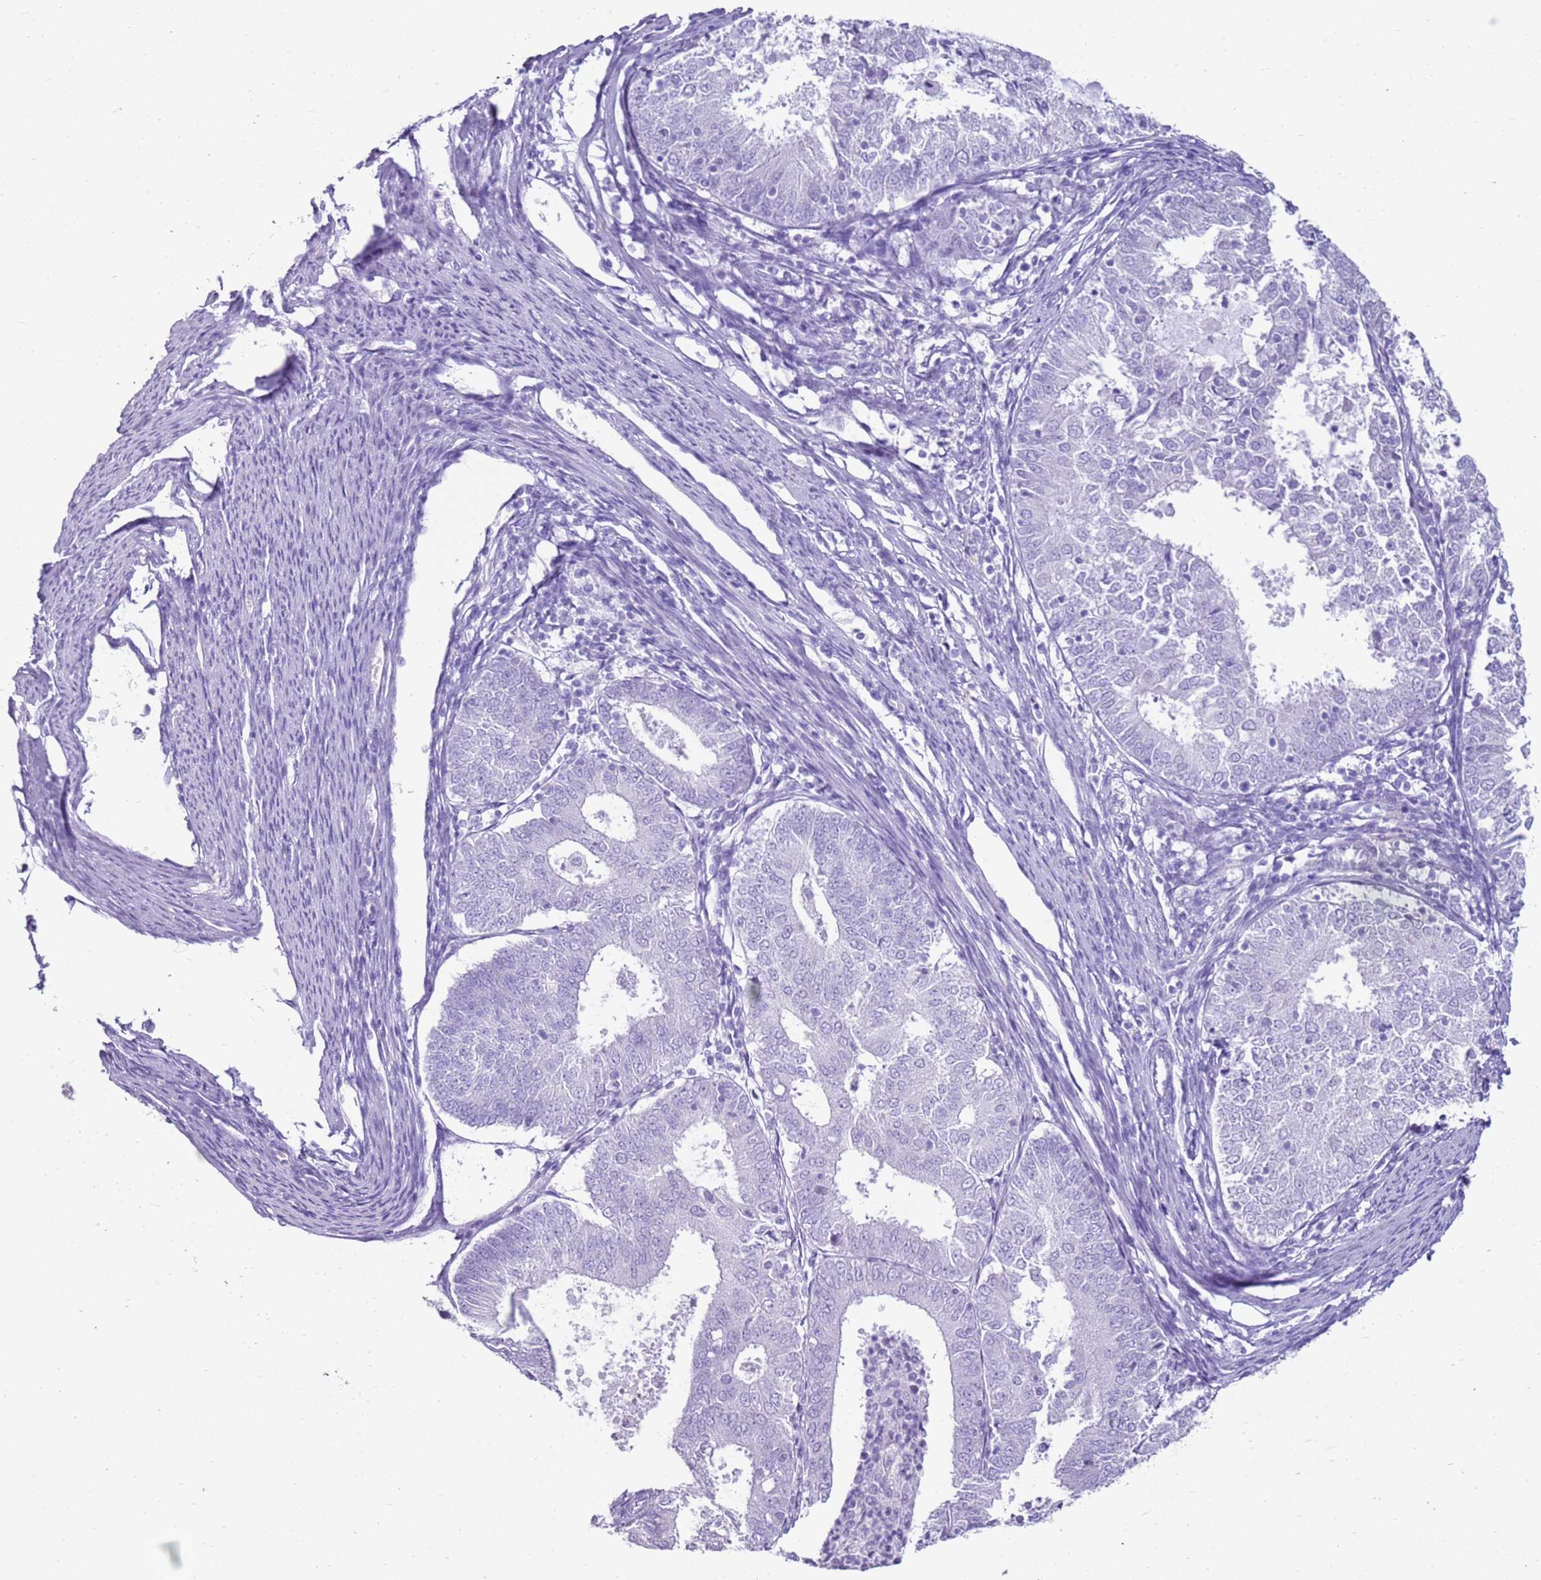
{"staining": {"intensity": "negative", "quantity": "none", "location": "none"}, "tissue": "endometrial cancer", "cell_type": "Tumor cells", "image_type": "cancer", "snomed": [{"axis": "morphology", "description": "Adenocarcinoma, NOS"}, {"axis": "topography", "description": "Endometrium"}], "caption": "Tumor cells are negative for protein expression in human endometrial adenocarcinoma. (Immunohistochemistry, brightfield microscopy, high magnification).", "gene": "CA8", "patient": {"sex": "female", "age": 57}}